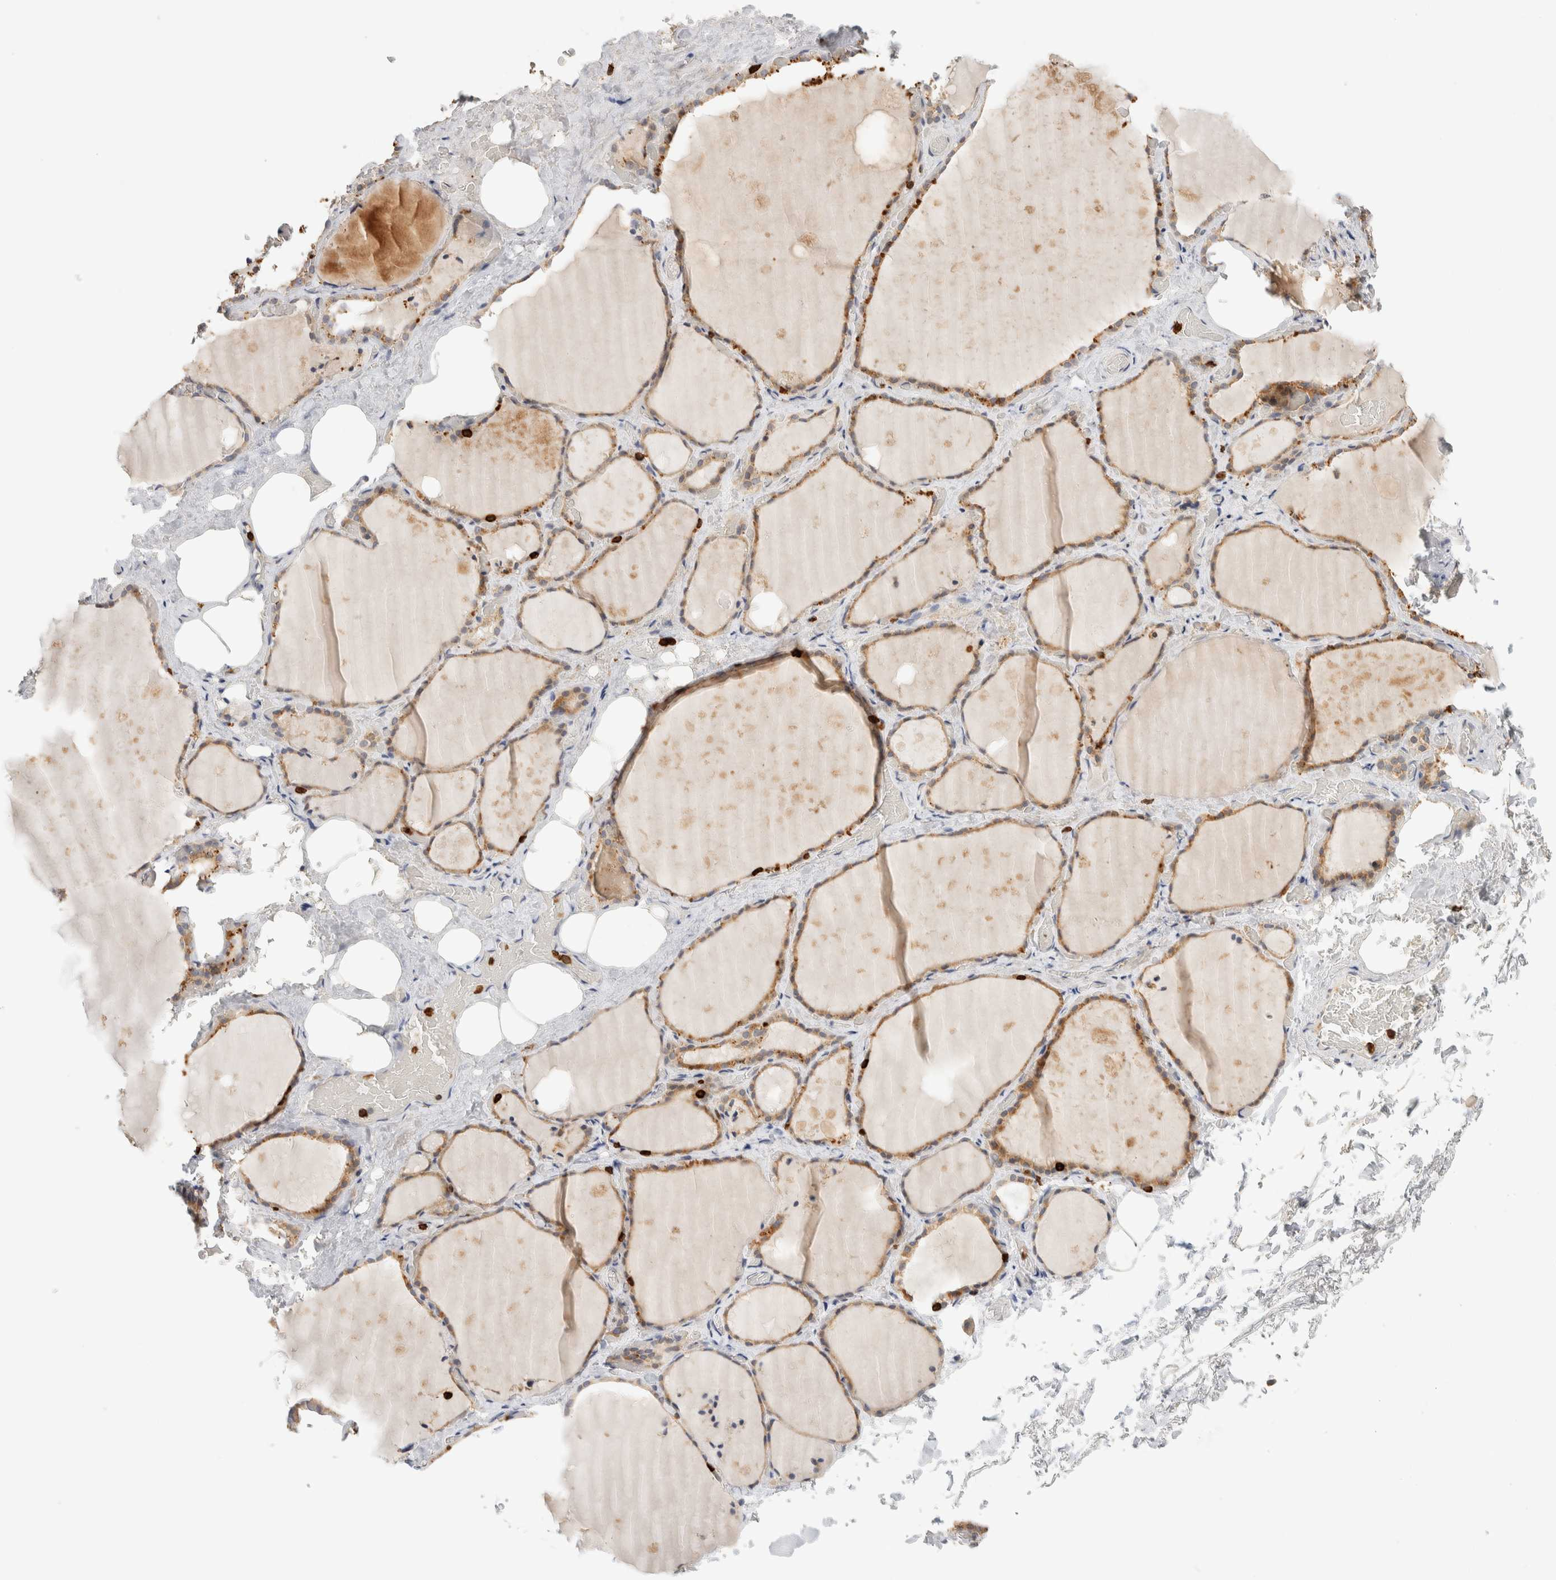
{"staining": {"intensity": "moderate", "quantity": ">75%", "location": "cytoplasmic/membranous"}, "tissue": "thyroid gland", "cell_type": "Glandular cells", "image_type": "normal", "snomed": [{"axis": "morphology", "description": "Normal tissue, NOS"}, {"axis": "topography", "description": "Thyroid gland"}], "caption": "A high-resolution photomicrograph shows immunohistochemistry (IHC) staining of unremarkable thyroid gland, which shows moderate cytoplasmic/membranous staining in about >75% of glandular cells. (DAB (3,3'-diaminobenzidine) IHC, brown staining for protein, blue staining for nuclei).", "gene": "RUNDC1", "patient": {"sex": "male", "age": 61}}